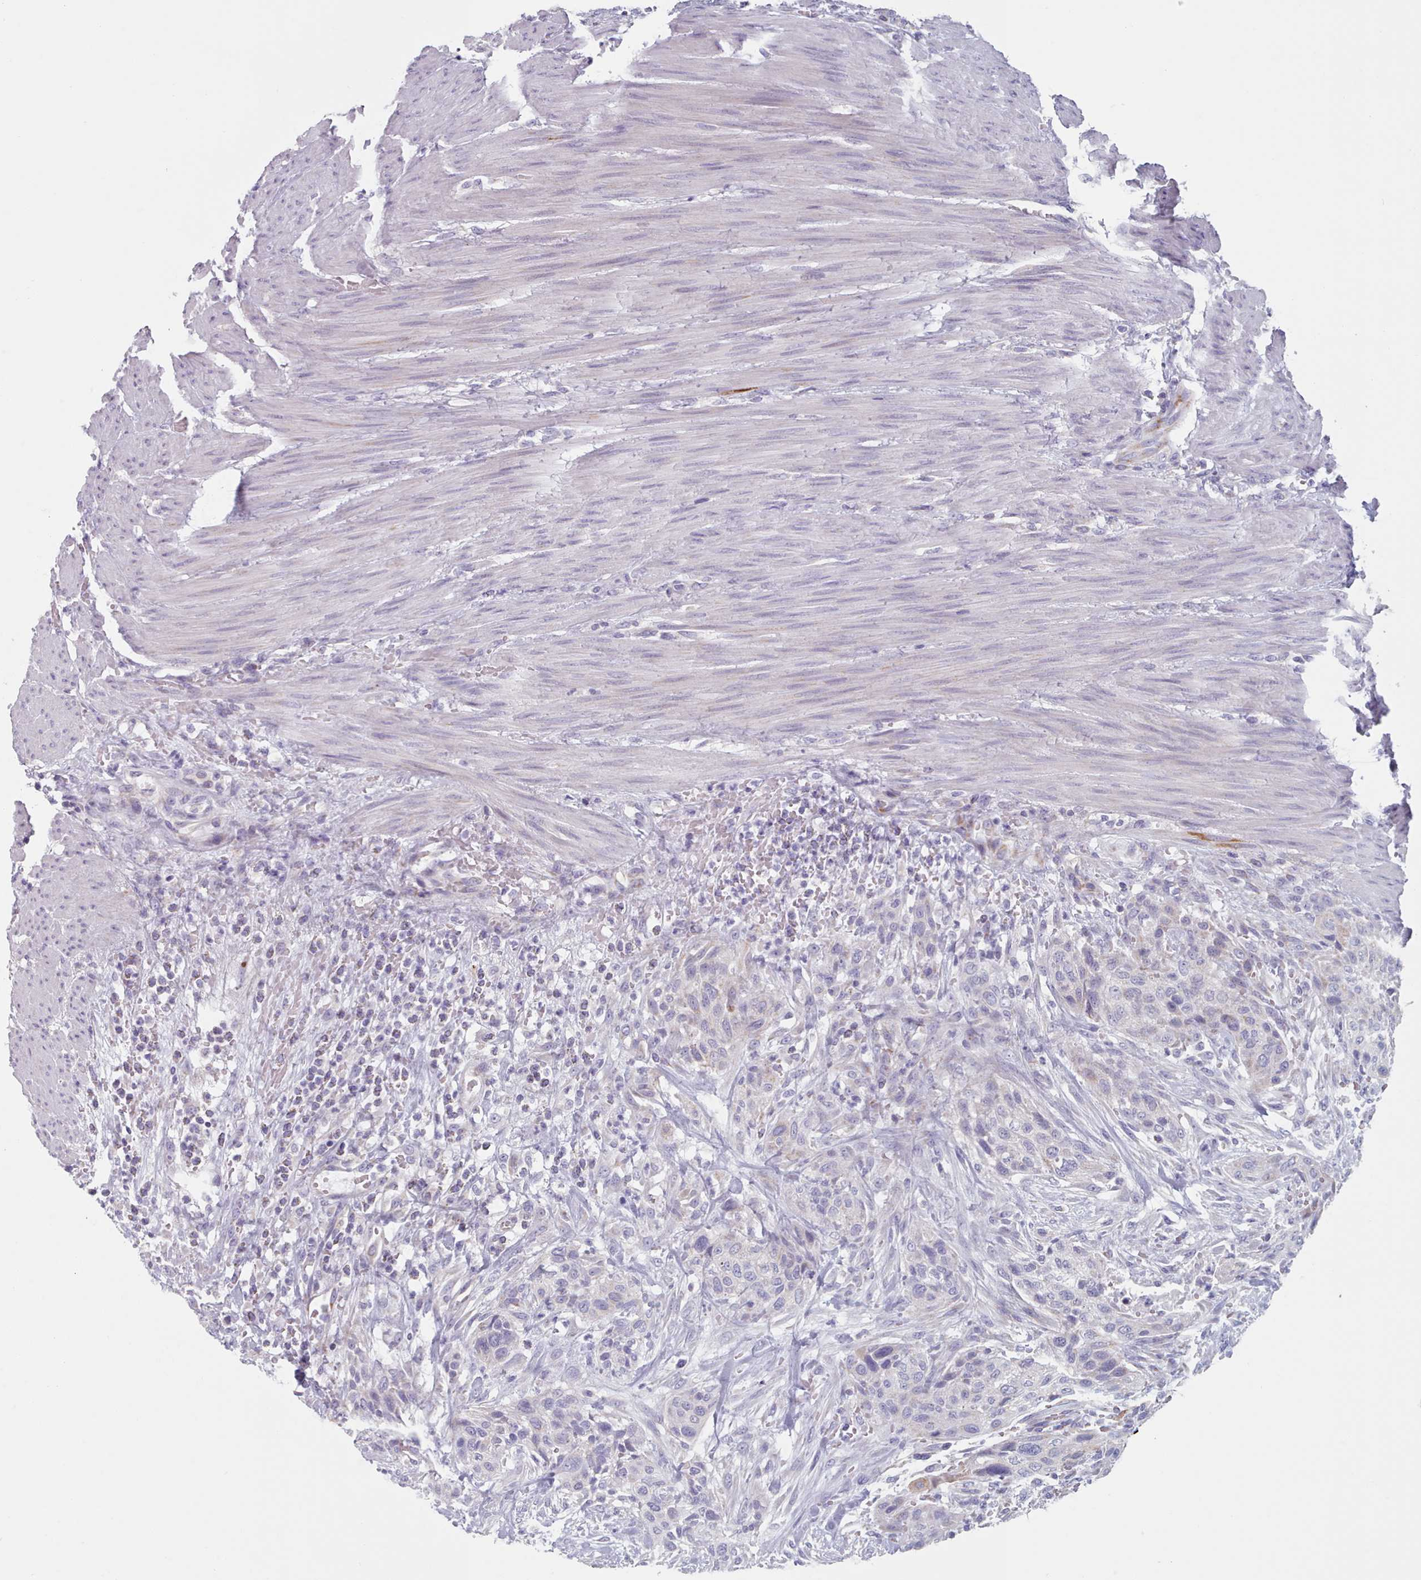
{"staining": {"intensity": "negative", "quantity": "none", "location": "none"}, "tissue": "urothelial cancer", "cell_type": "Tumor cells", "image_type": "cancer", "snomed": [{"axis": "morphology", "description": "Urothelial carcinoma, High grade"}, {"axis": "topography", "description": "Urinary bladder"}], "caption": "Immunohistochemistry (IHC) of urothelial carcinoma (high-grade) exhibits no expression in tumor cells.", "gene": "FAM170B", "patient": {"sex": "male", "age": 35}}